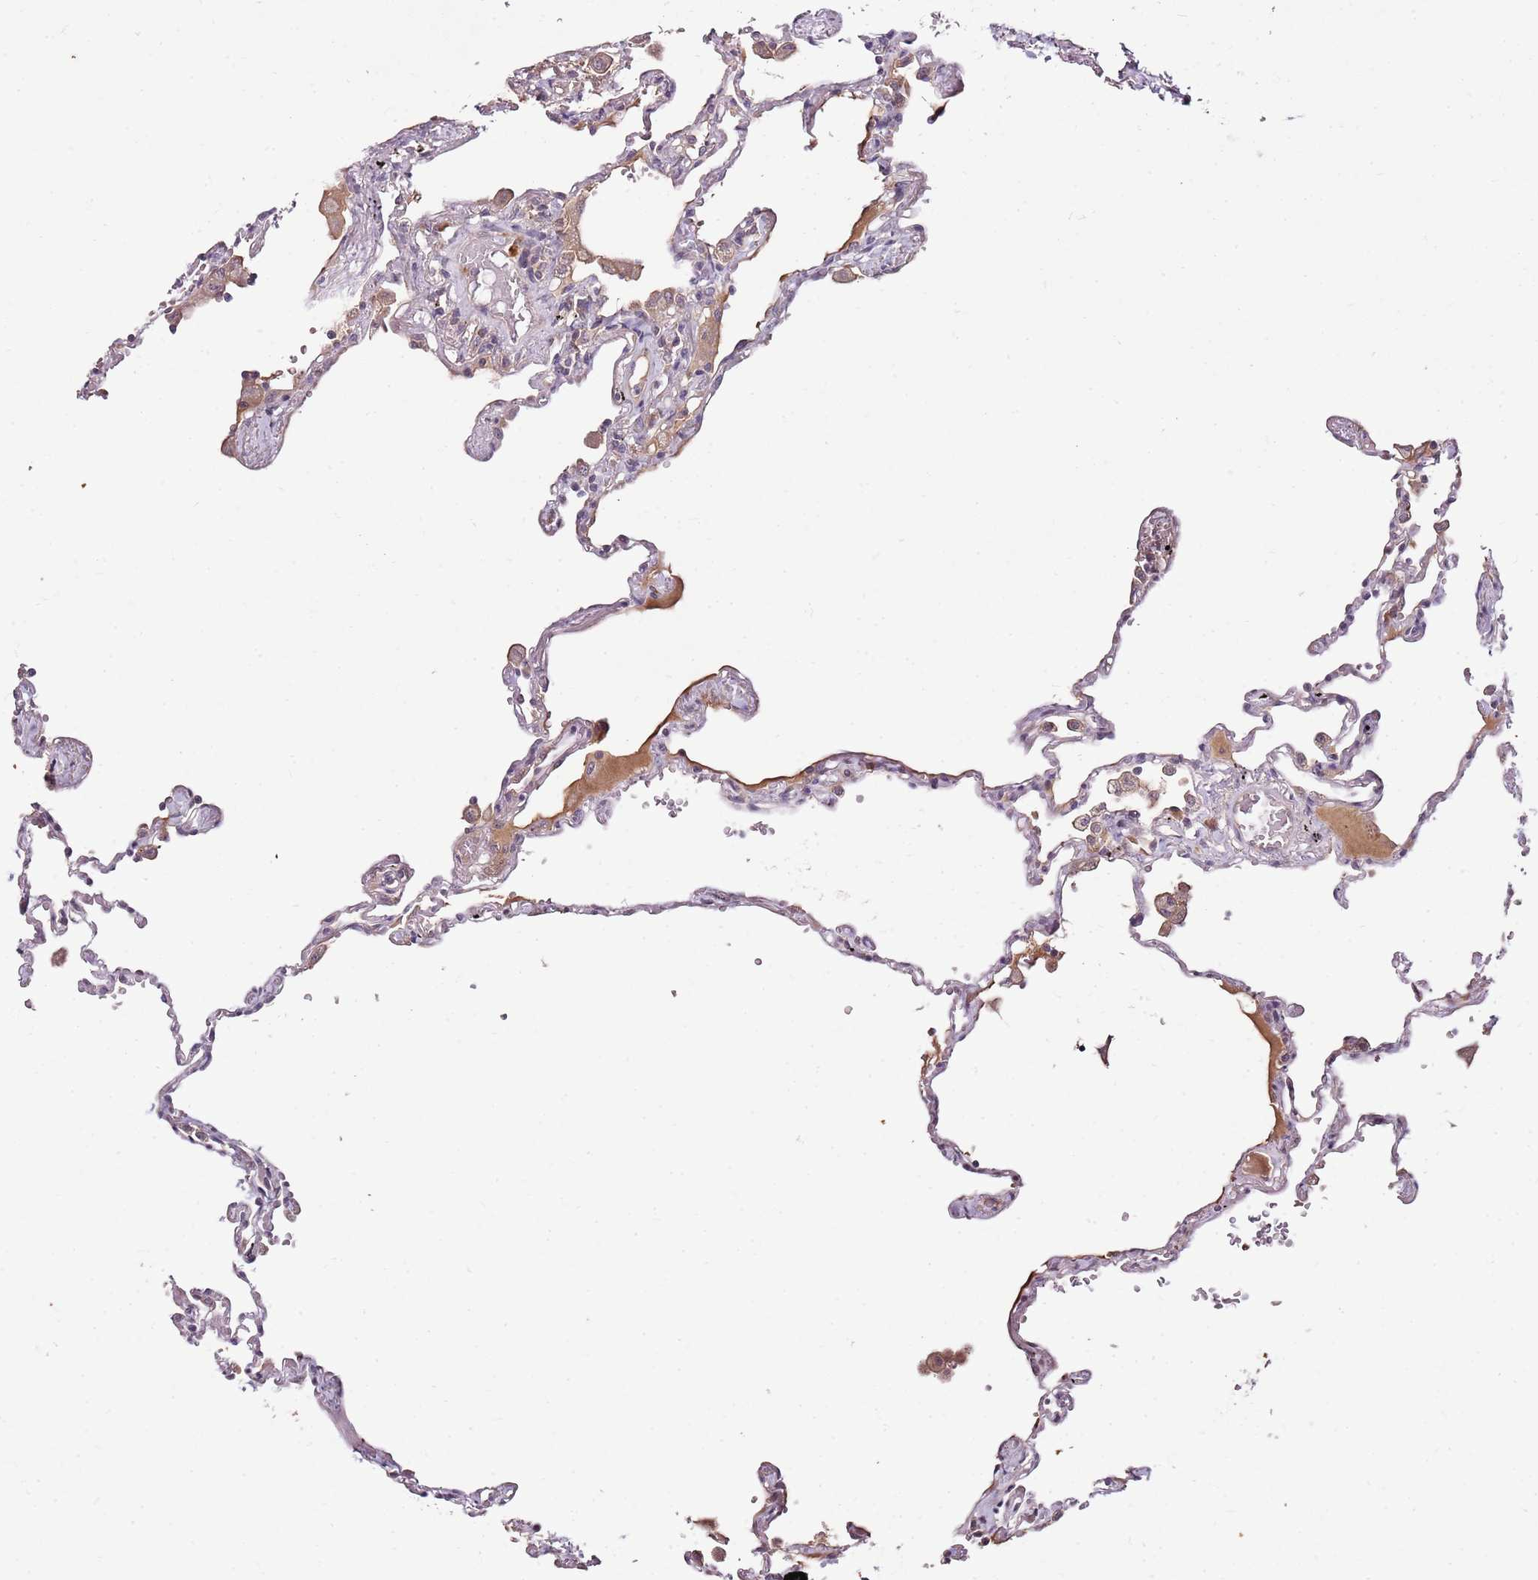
{"staining": {"intensity": "negative", "quantity": "none", "location": "none"}, "tissue": "lung", "cell_type": "Alveolar cells", "image_type": "normal", "snomed": [{"axis": "morphology", "description": "Normal tissue, NOS"}, {"axis": "topography", "description": "Lung"}], "caption": "Immunohistochemical staining of normal human lung exhibits no significant expression in alveolar cells.", "gene": "FBXL22", "patient": {"sex": "female", "age": 67}}